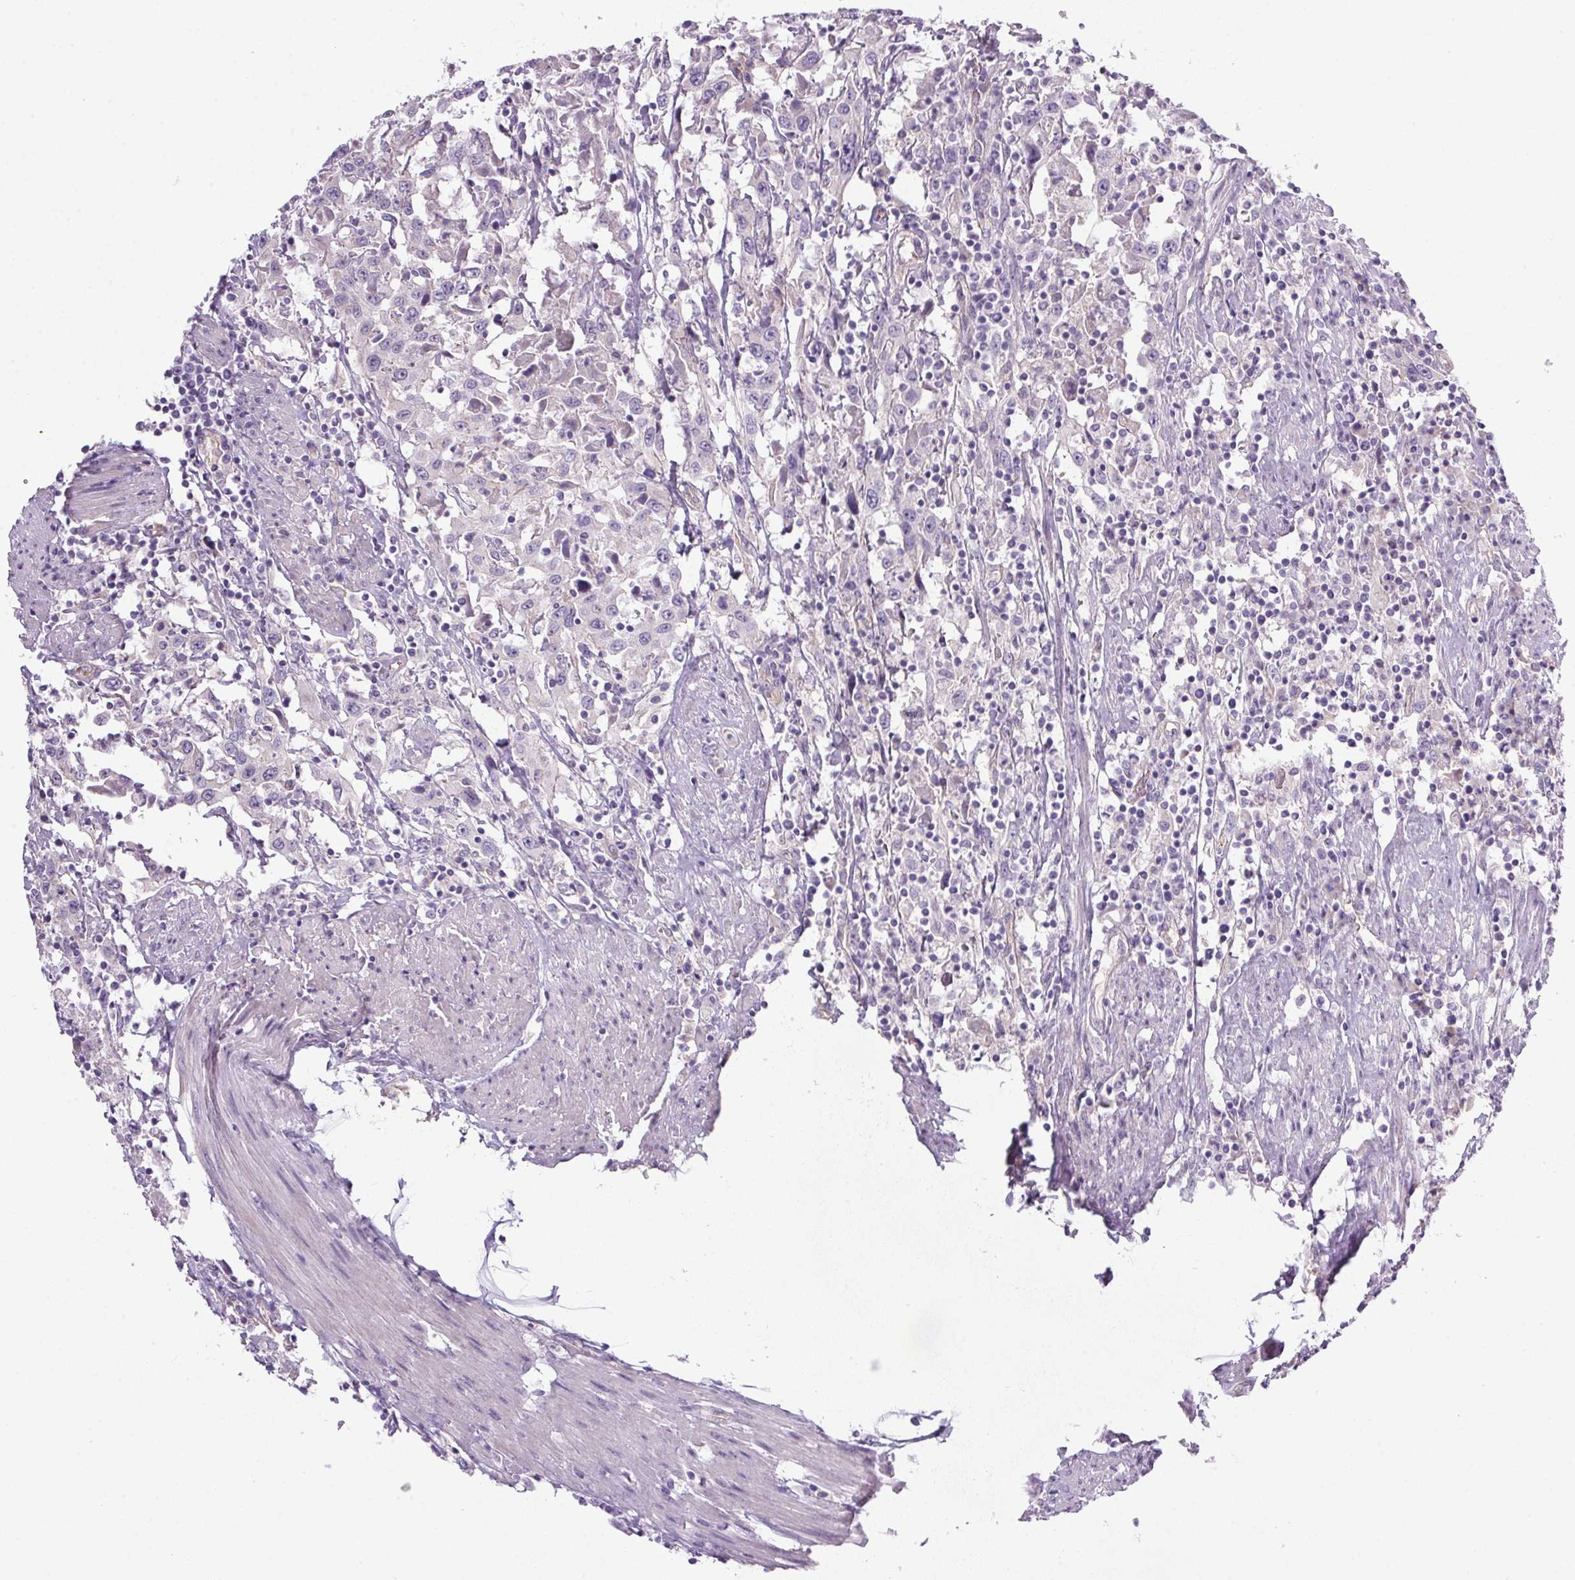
{"staining": {"intensity": "negative", "quantity": "none", "location": "none"}, "tissue": "urothelial cancer", "cell_type": "Tumor cells", "image_type": "cancer", "snomed": [{"axis": "morphology", "description": "Urothelial carcinoma, High grade"}, {"axis": "topography", "description": "Urinary bladder"}], "caption": "IHC micrograph of human high-grade urothelial carcinoma stained for a protein (brown), which displays no staining in tumor cells. (DAB (3,3'-diaminobenzidine) IHC with hematoxylin counter stain).", "gene": "APOC4", "patient": {"sex": "male", "age": 61}}